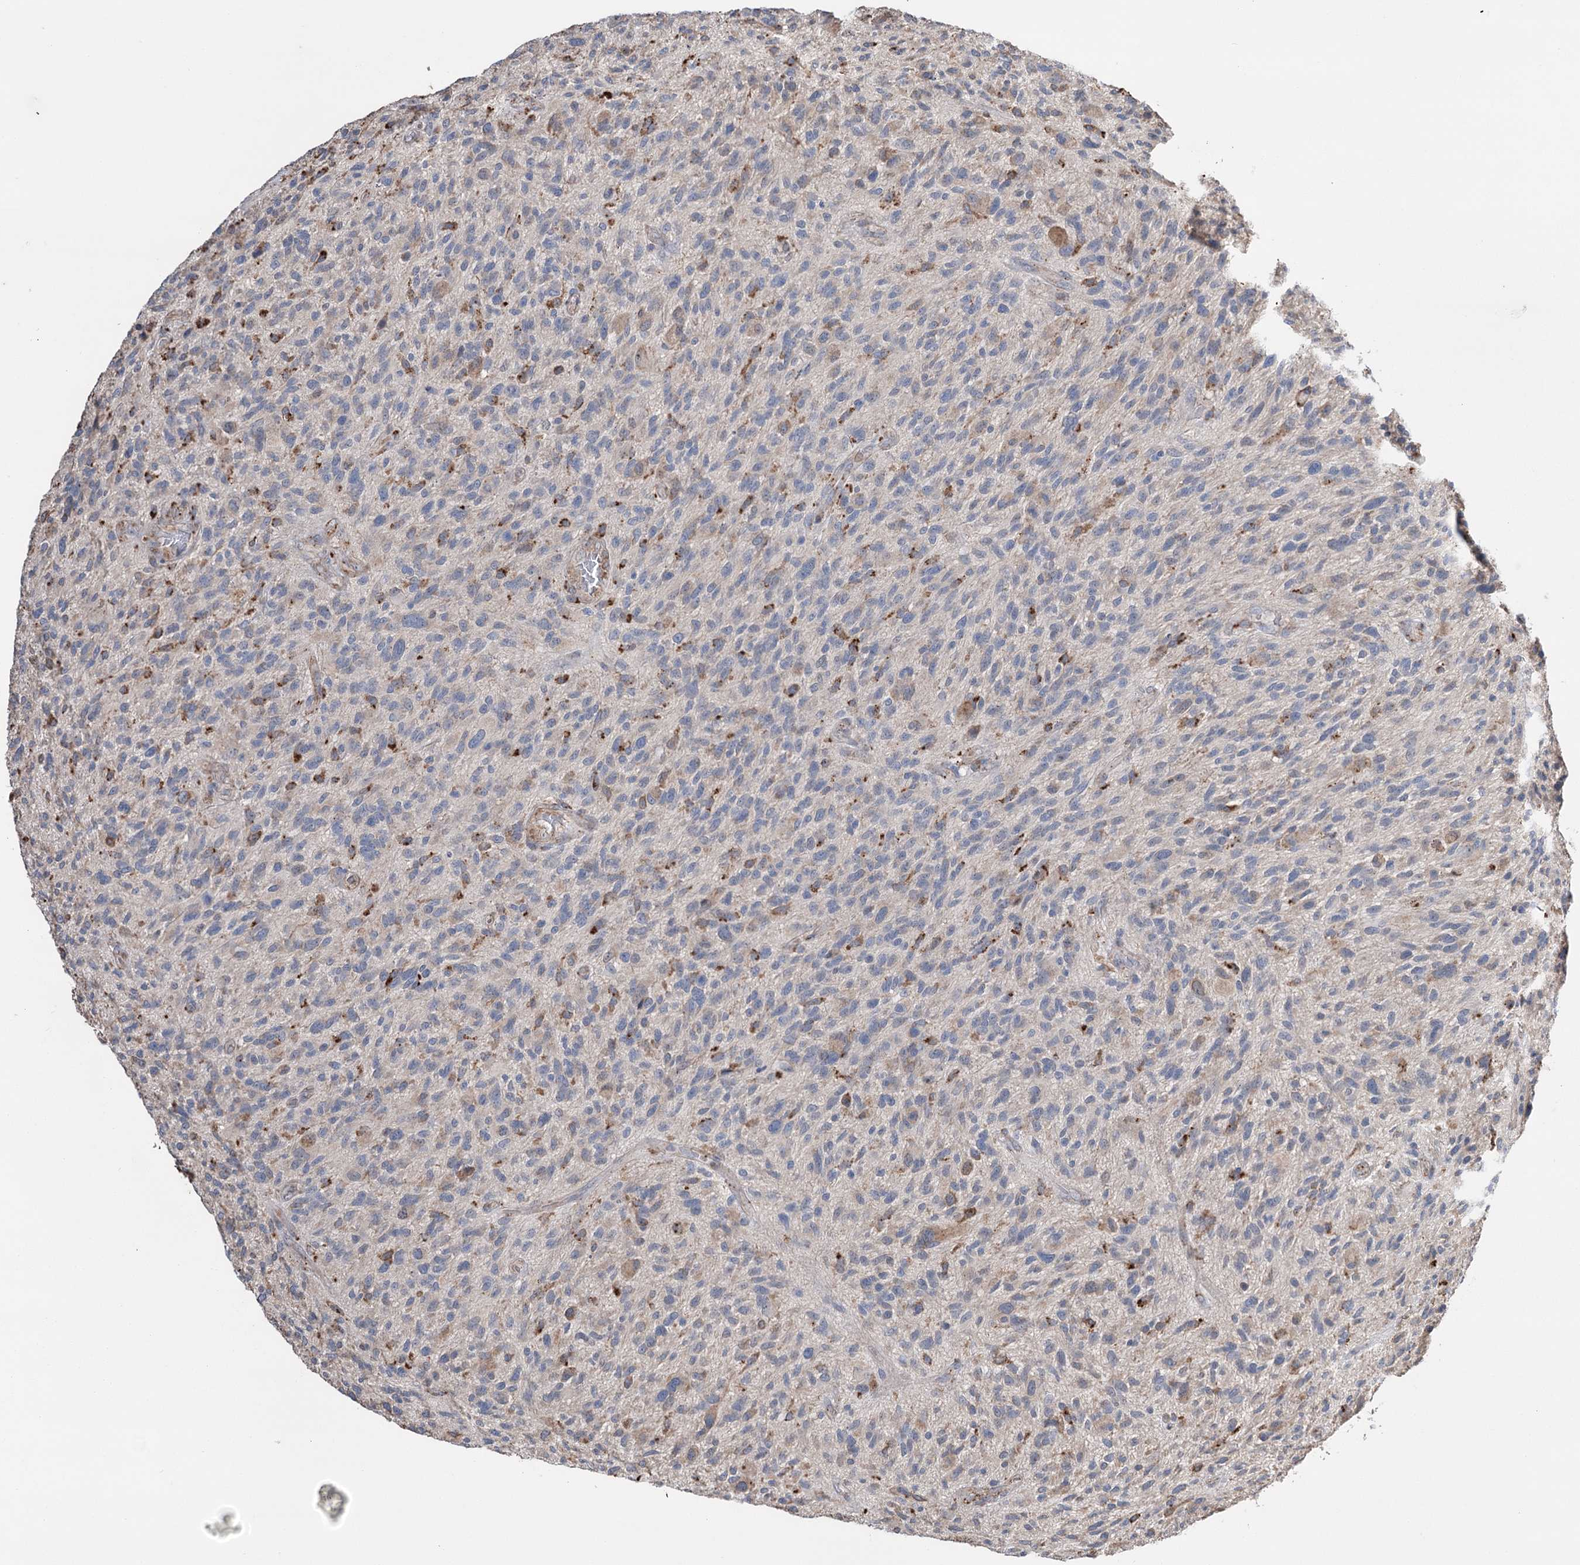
{"staining": {"intensity": "moderate", "quantity": "<25%", "location": "cytoplasmic/membranous"}, "tissue": "glioma", "cell_type": "Tumor cells", "image_type": "cancer", "snomed": [{"axis": "morphology", "description": "Glioma, malignant, High grade"}, {"axis": "topography", "description": "Brain"}], "caption": "Glioma tissue reveals moderate cytoplasmic/membranous expression in approximately <25% of tumor cells, visualized by immunohistochemistry.", "gene": "TRIM71", "patient": {"sex": "male", "age": 47}}